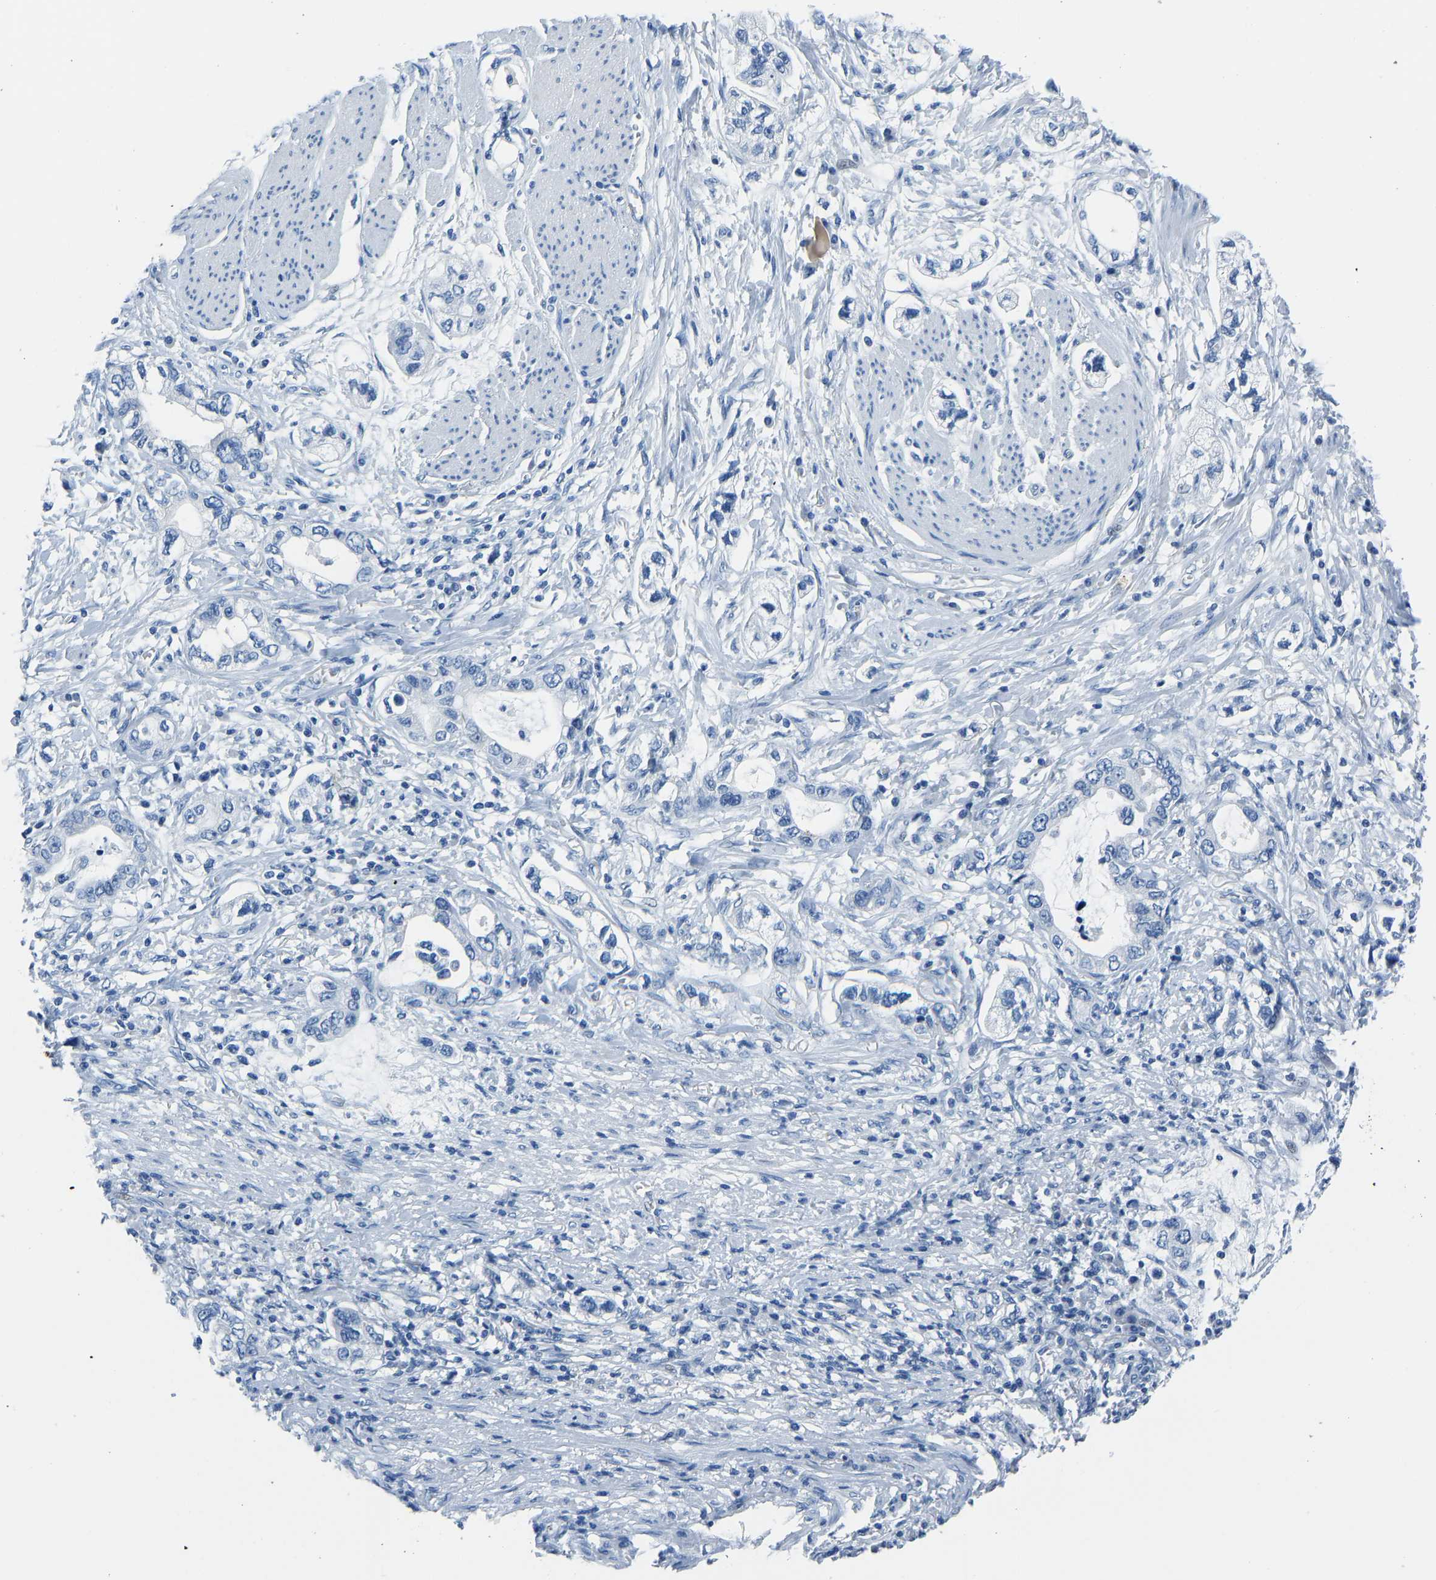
{"staining": {"intensity": "negative", "quantity": "none", "location": "none"}, "tissue": "stomach cancer", "cell_type": "Tumor cells", "image_type": "cancer", "snomed": [{"axis": "morphology", "description": "Adenocarcinoma, NOS"}, {"axis": "topography", "description": "Stomach, lower"}], "caption": "An immunohistochemistry histopathology image of adenocarcinoma (stomach) is shown. There is no staining in tumor cells of adenocarcinoma (stomach).", "gene": "SERPINB3", "patient": {"sex": "female", "age": 93}}